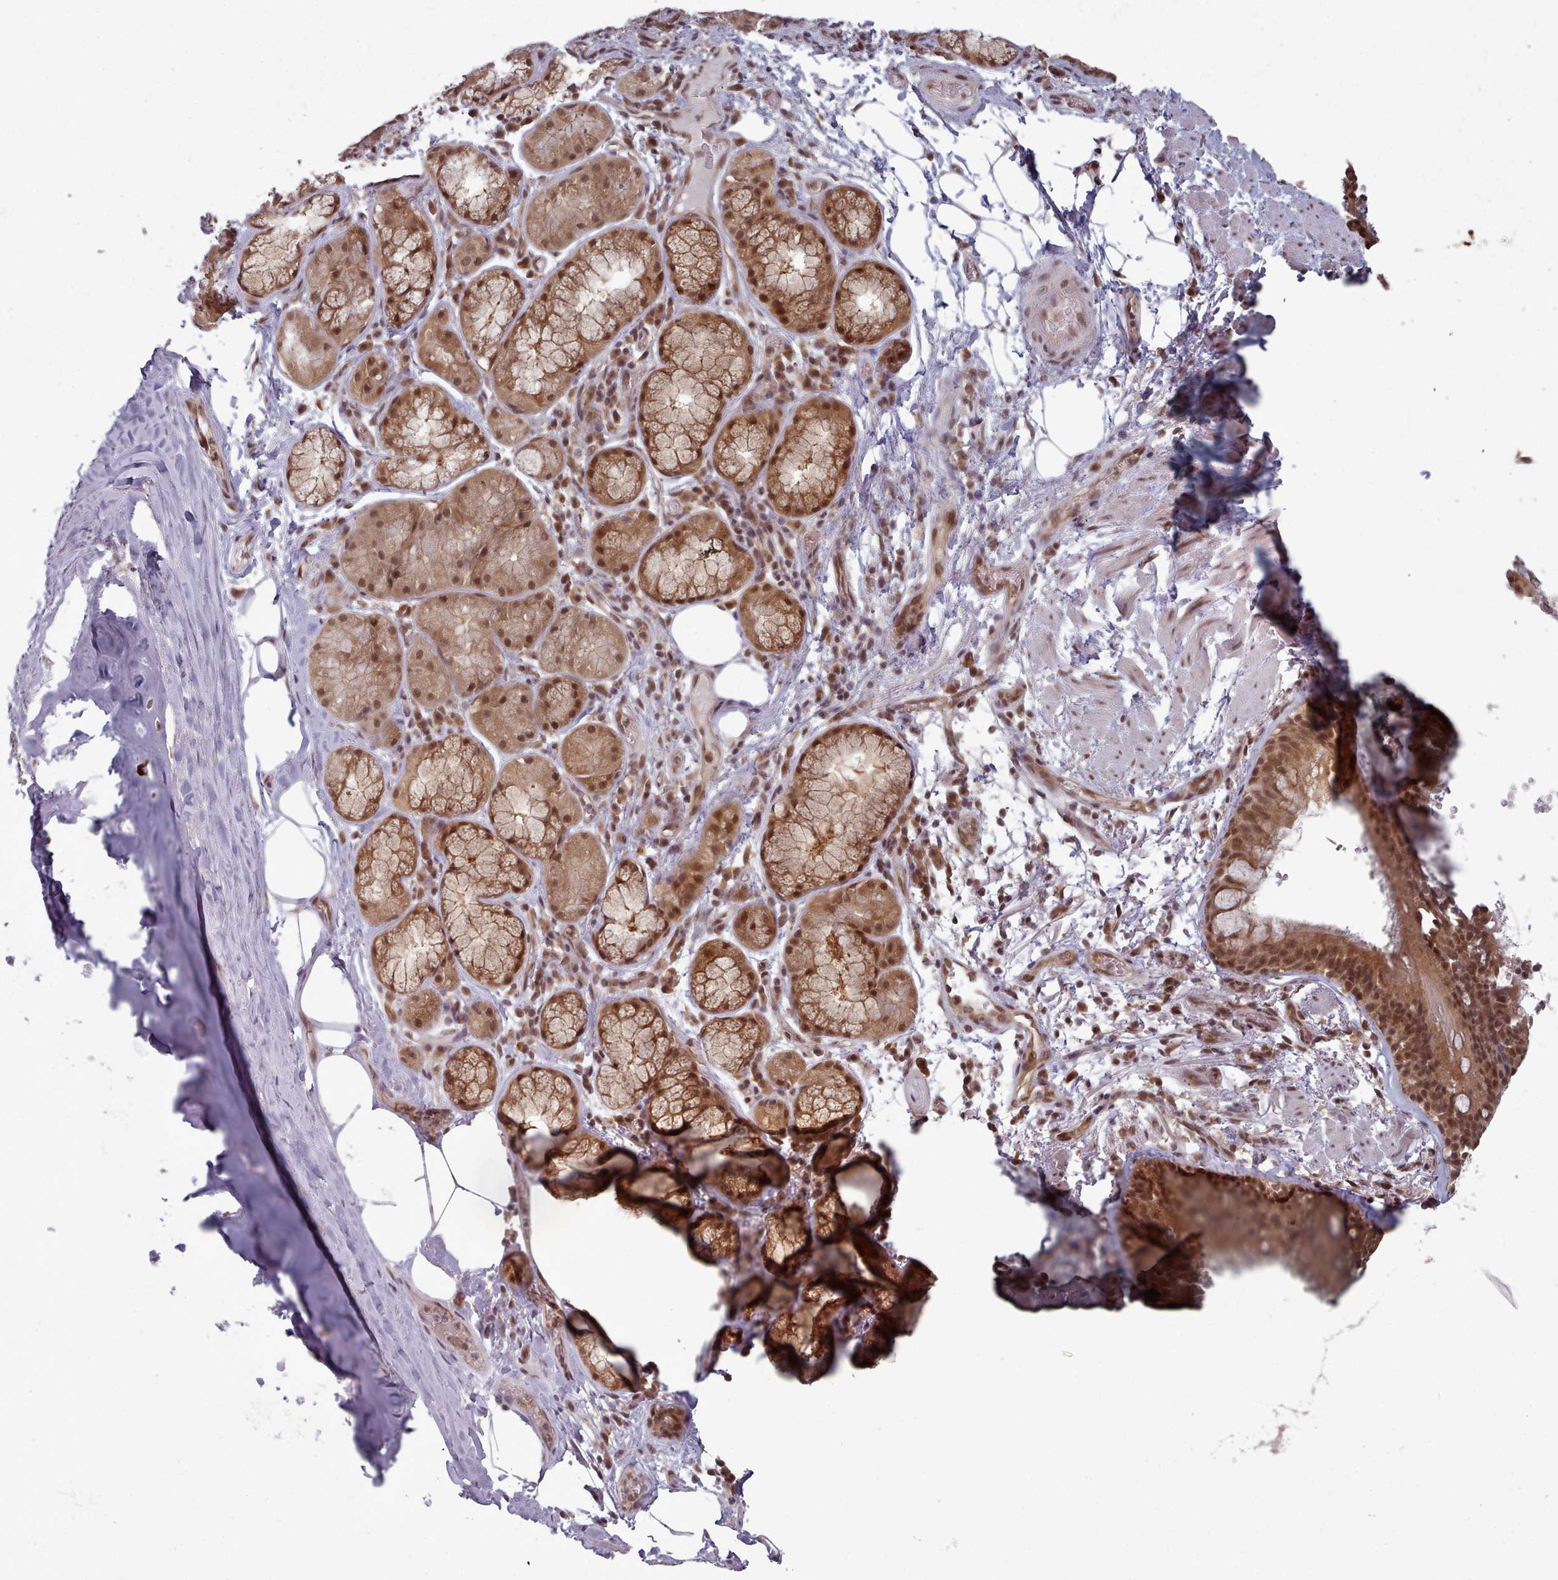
{"staining": {"intensity": "moderate", "quantity": "<25%", "location": "cytoplasmic/membranous,nuclear"}, "tissue": "adipose tissue", "cell_type": "Adipocytes", "image_type": "normal", "snomed": [{"axis": "morphology", "description": "Normal tissue, NOS"}, {"axis": "topography", "description": "Lymph node"}, {"axis": "topography", "description": "Cartilage tissue"}, {"axis": "topography", "description": "Bronchus"}], "caption": "A high-resolution histopathology image shows immunohistochemistry (IHC) staining of normal adipose tissue, which reveals moderate cytoplasmic/membranous,nuclear expression in approximately <25% of adipocytes. The staining is performed using DAB (3,3'-diaminobenzidine) brown chromogen to label protein expression. The nuclei are counter-stained blue using hematoxylin.", "gene": "DHX8", "patient": {"sex": "male", "age": 63}}